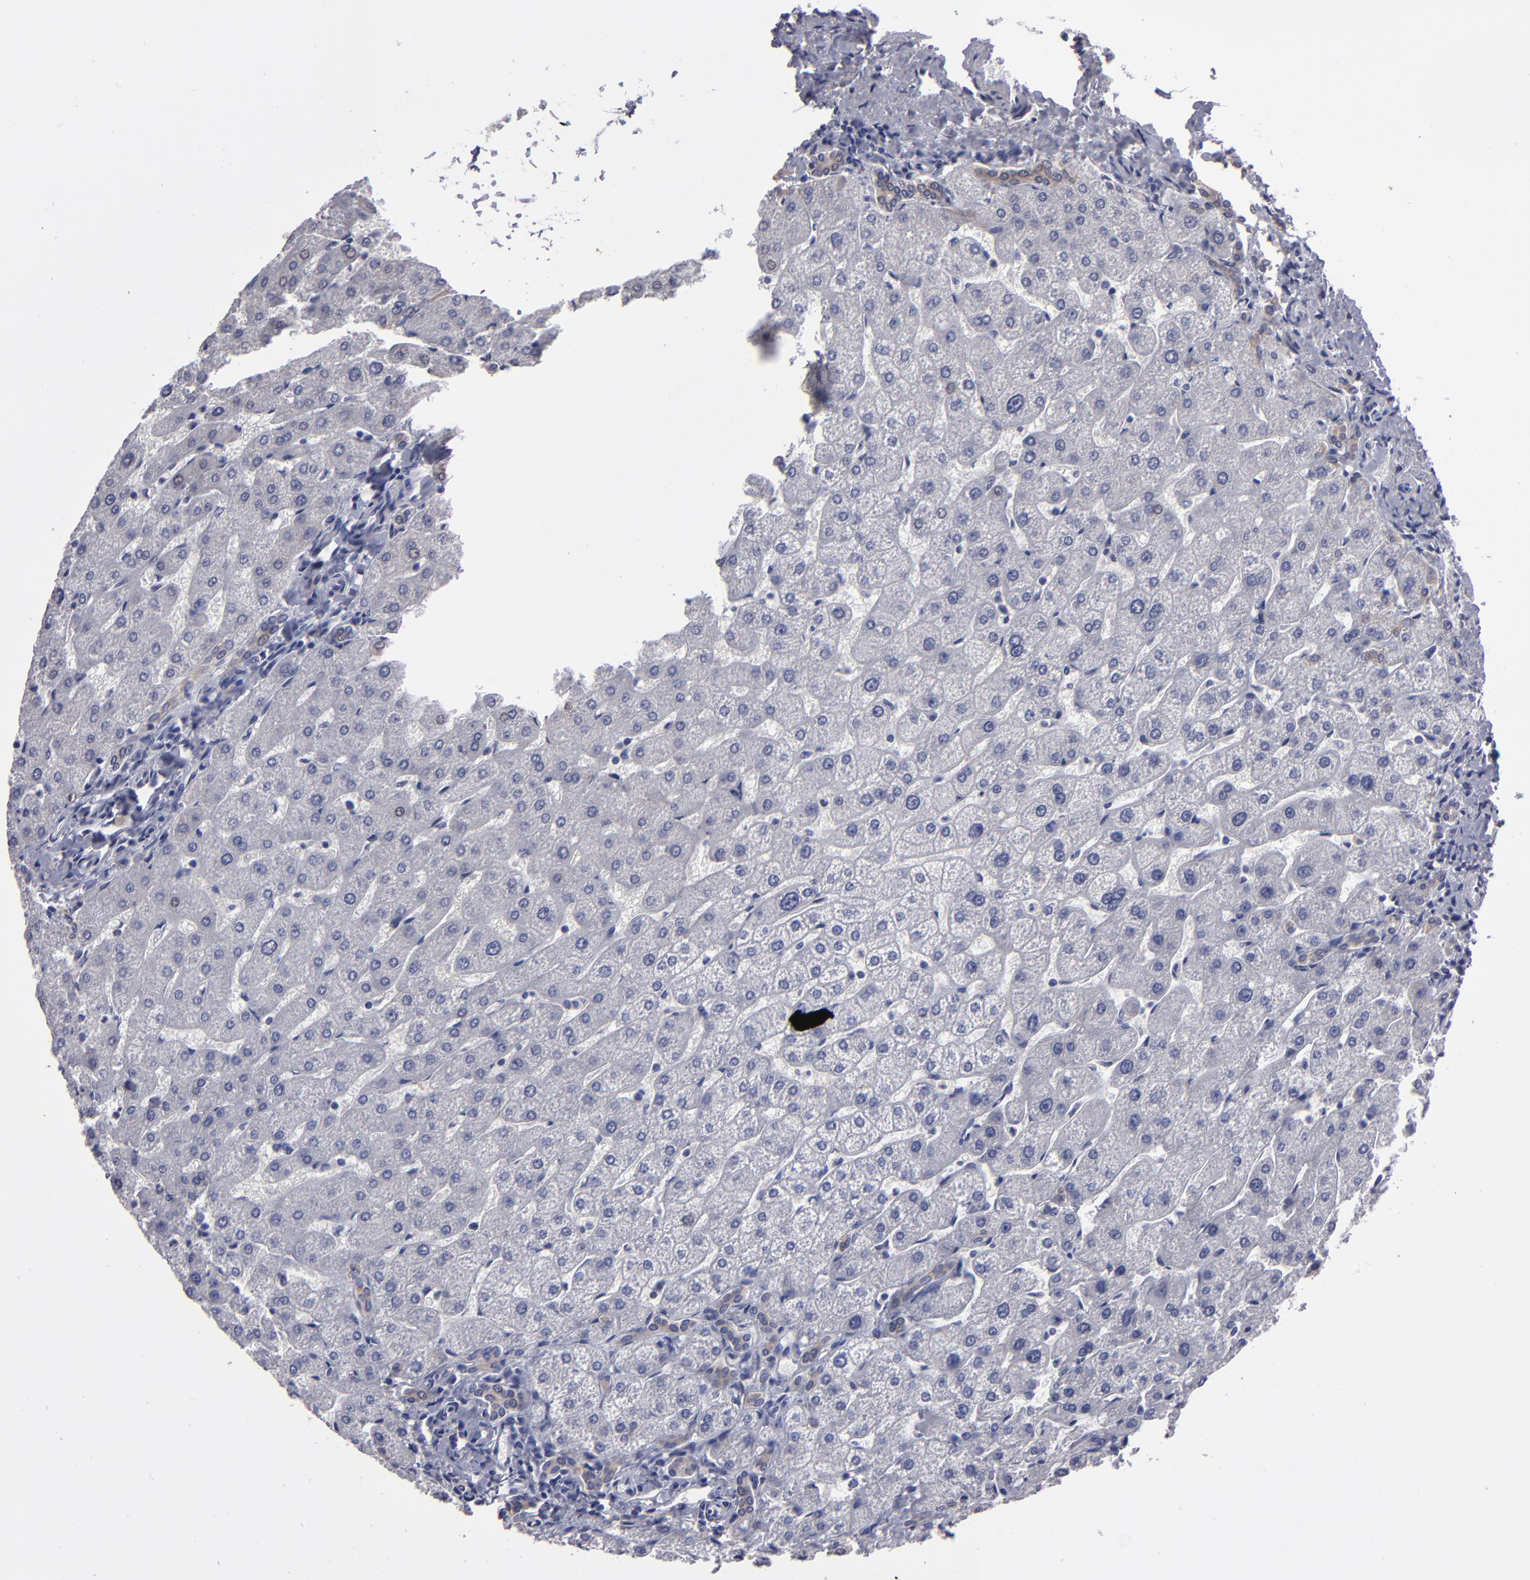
{"staining": {"intensity": "weak", "quantity": ">75%", "location": "cytoplasmic/membranous"}, "tissue": "liver", "cell_type": "Cholangiocytes", "image_type": "normal", "snomed": [{"axis": "morphology", "description": "Normal tissue, NOS"}, {"axis": "topography", "description": "Liver"}], "caption": "Brown immunohistochemical staining in unremarkable human liver displays weak cytoplasmic/membranous staining in about >75% of cholangiocytes.", "gene": "ZNF175", "patient": {"sex": "male", "age": 67}}